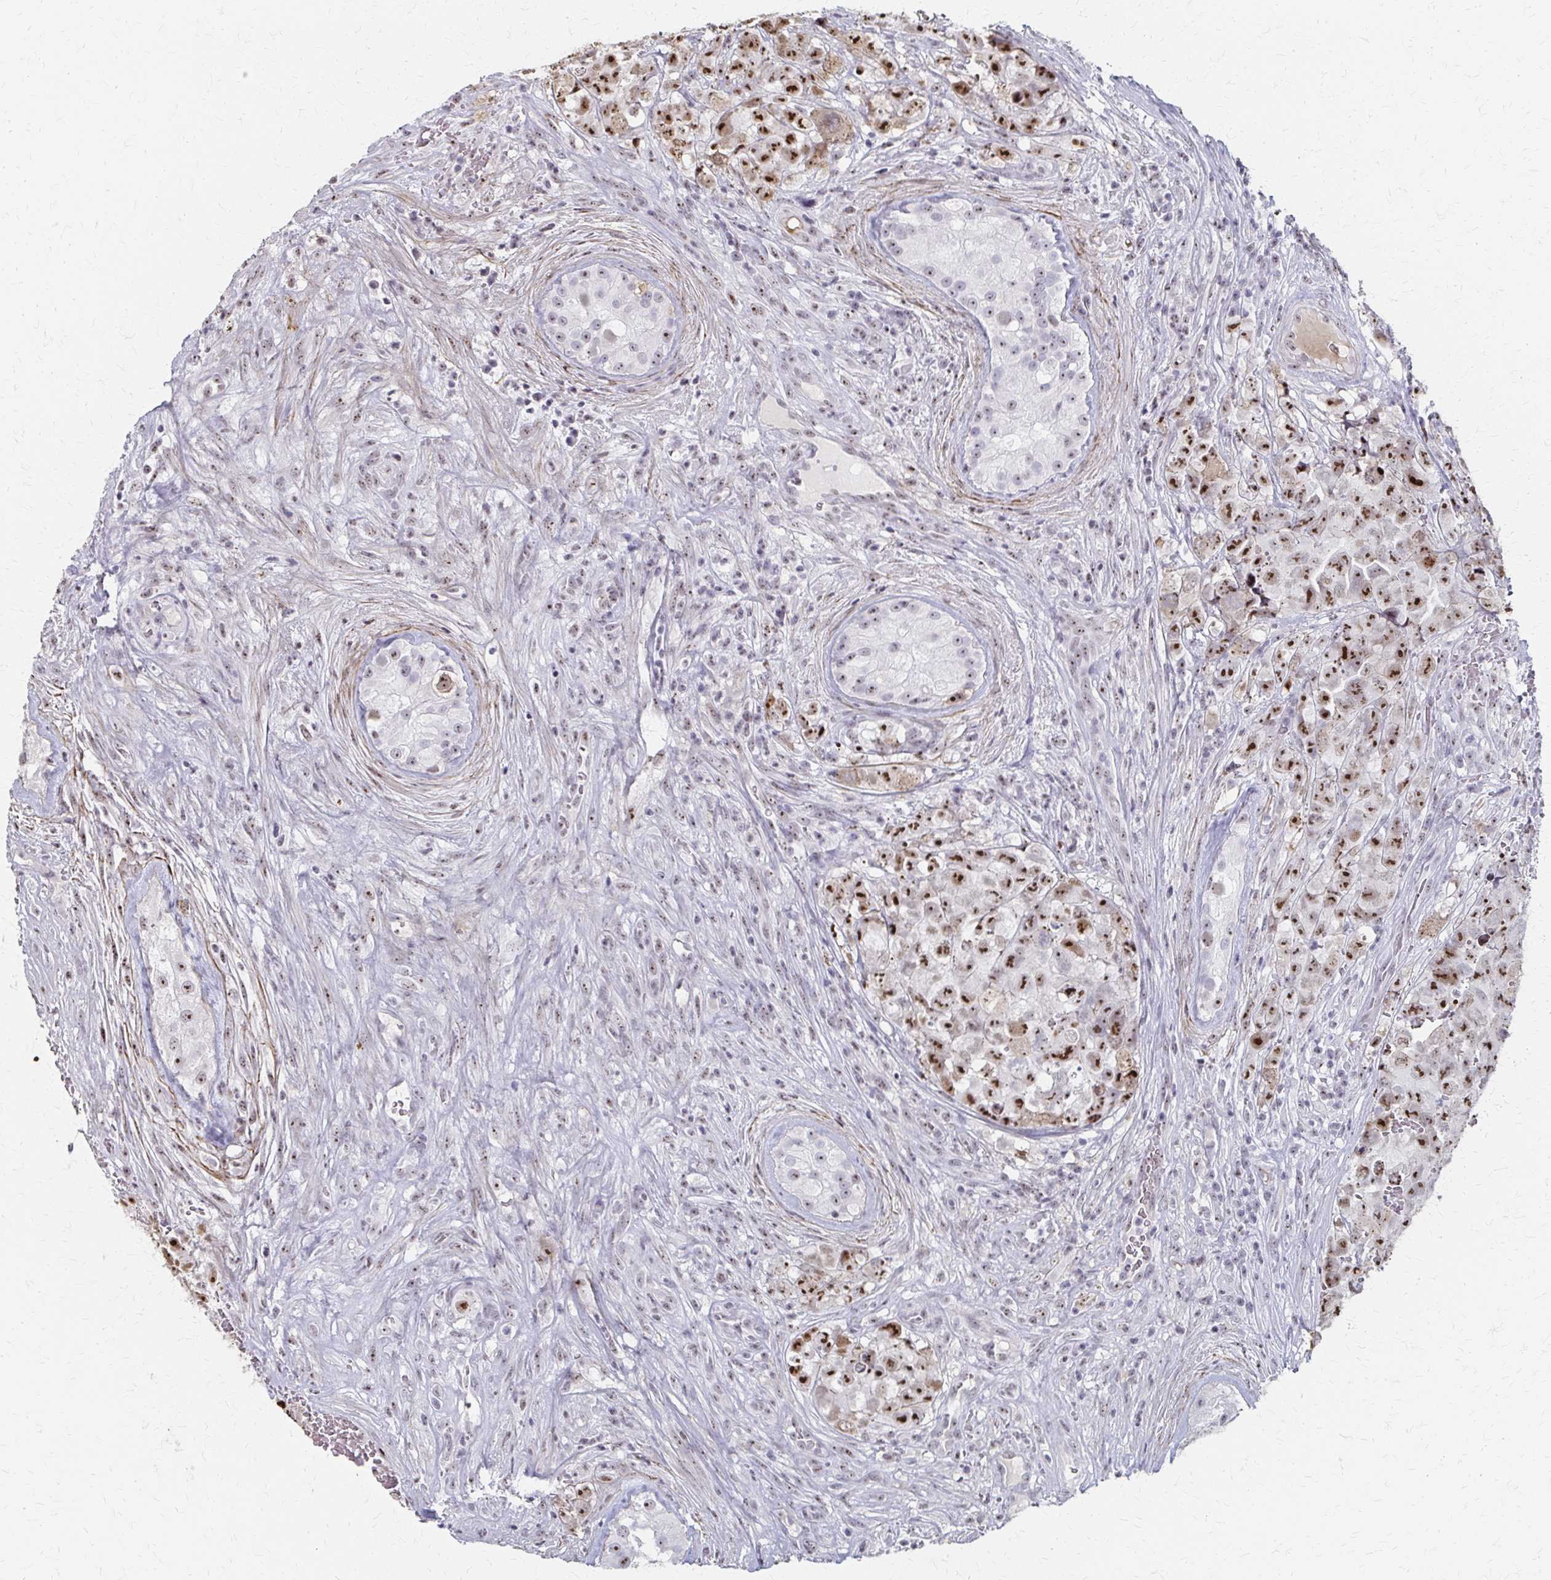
{"staining": {"intensity": "strong", "quantity": ">75%", "location": "nuclear"}, "tissue": "testis cancer", "cell_type": "Tumor cells", "image_type": "cancer", "snomed": [{"axis": "morphology", "description": "Carcinoma, Embryonal, NOS"}, {"axis": "topography", "description": "Testis"}], "caption": "High-magnification brightfield microscopy of testis cancer stained with DAB (brown) and counterstained with hematoxylin (blue). tumor cells exhibit strong nuclear positivity is appreciated in approximately>75% of cells. The staining was performed using DAB (3,3'-diaminobenzidine) to visualize the protein expression in brown, while the nuclei were stained in blue with hematoxylin (Magnification: 20x).", "gene": "PES1", "patient": {"sex": "male", "age": 18}}